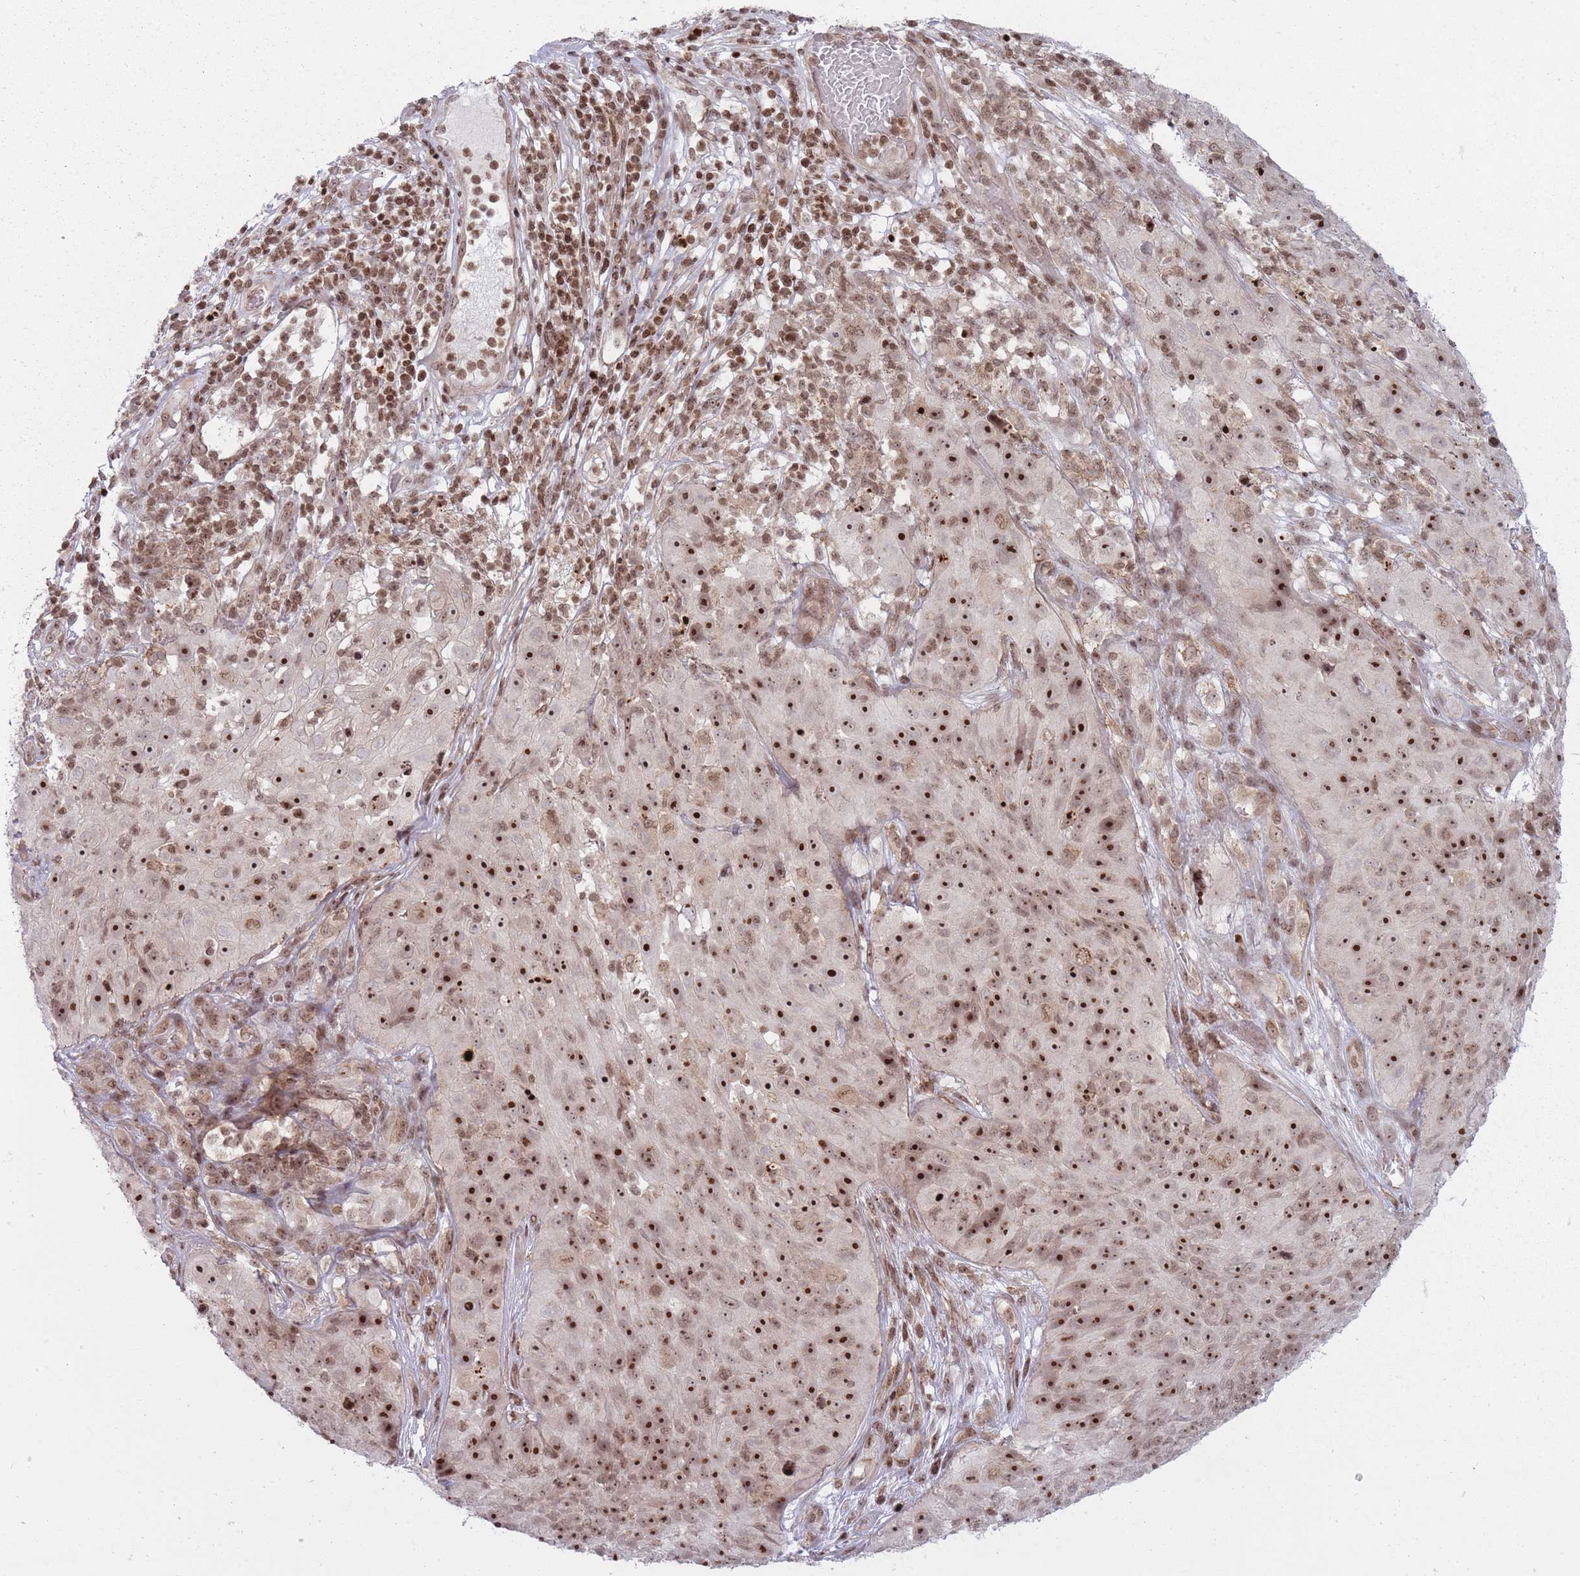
{"staining": {"intensity": "strong", "quantity": ">75%", "location": "nuclear"}, "tissue": "skin cancer", "cell_type": "Tumor cells", "image_type": "cancer", "snomed": [{"axis": "morphology", "description": "Squamous cell carcinoma, NOS"}, {"axis": "topography", "description": "Skin"}], "caption": "Immunohistochemistry image of human skin cancer (squamous cell carcinoma) stained for a protein (brown), which reveals high levels of strong nuclear expression in about >75% of tumor cells.", "gene": "TMC6", "patient": {"sex": "female", "age": 87}}